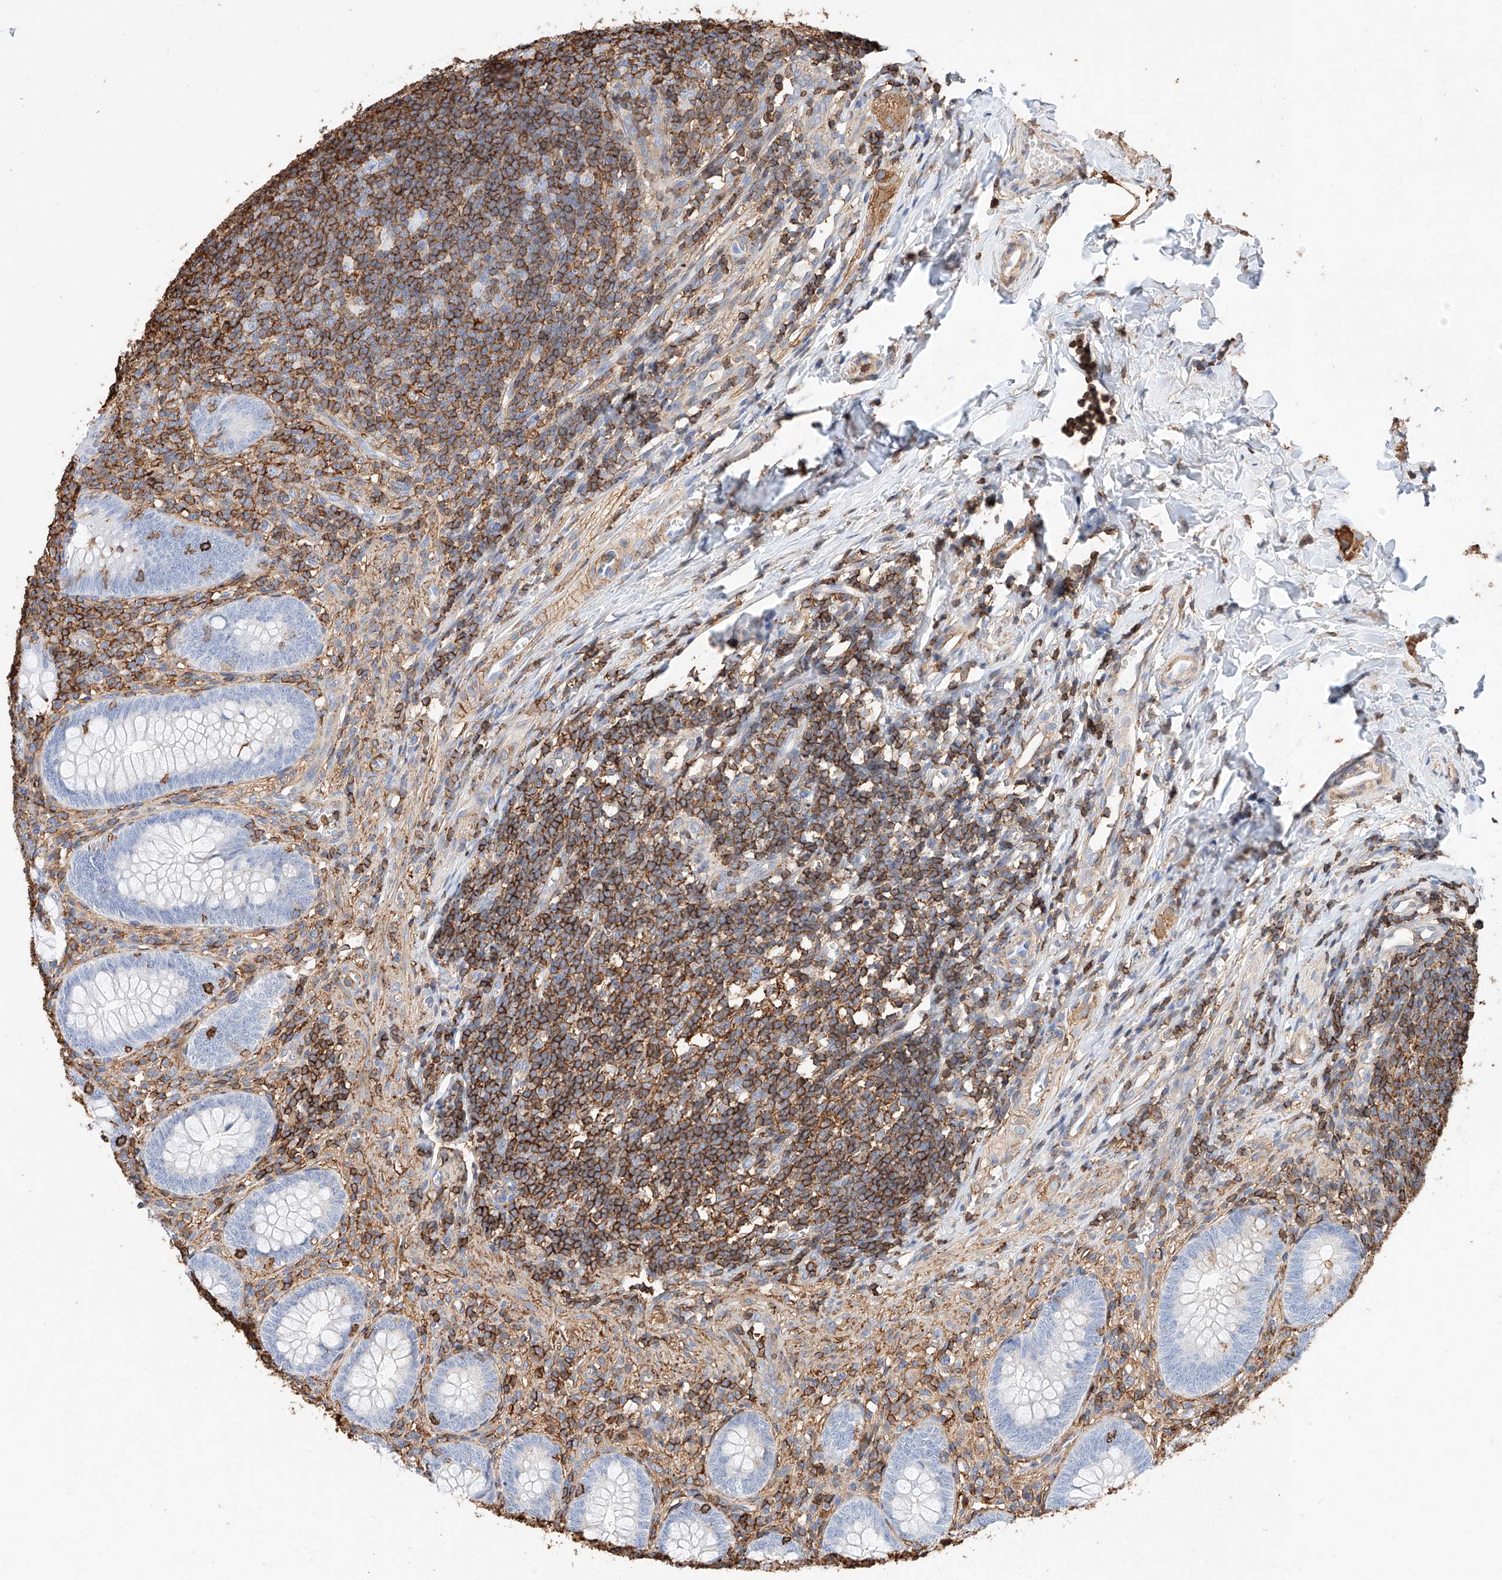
{"staining": {"intensity": "negative", "quantity": "none", "location": "none"}, "tissue": "appendix", "cell_type": "Glandular cells", "image_type": "normal", "snomed": [{"axis": "morphology", "description": "Normal tissue, NOS"}, {"axis": "topography", "description": "Appendix"}], "caption": "Immunohistochemical staining of normal appendix shows no significant staining in glandular cells. The staining was performed using DAB (3,3'-diaminobenzidine) to visualize the protein expression in brown, while the nuclei were stained in blue with hematoxylin (Magnification: 20x).", "gene": "WFS1", "patient": {"sex": "male", "age": 14}}